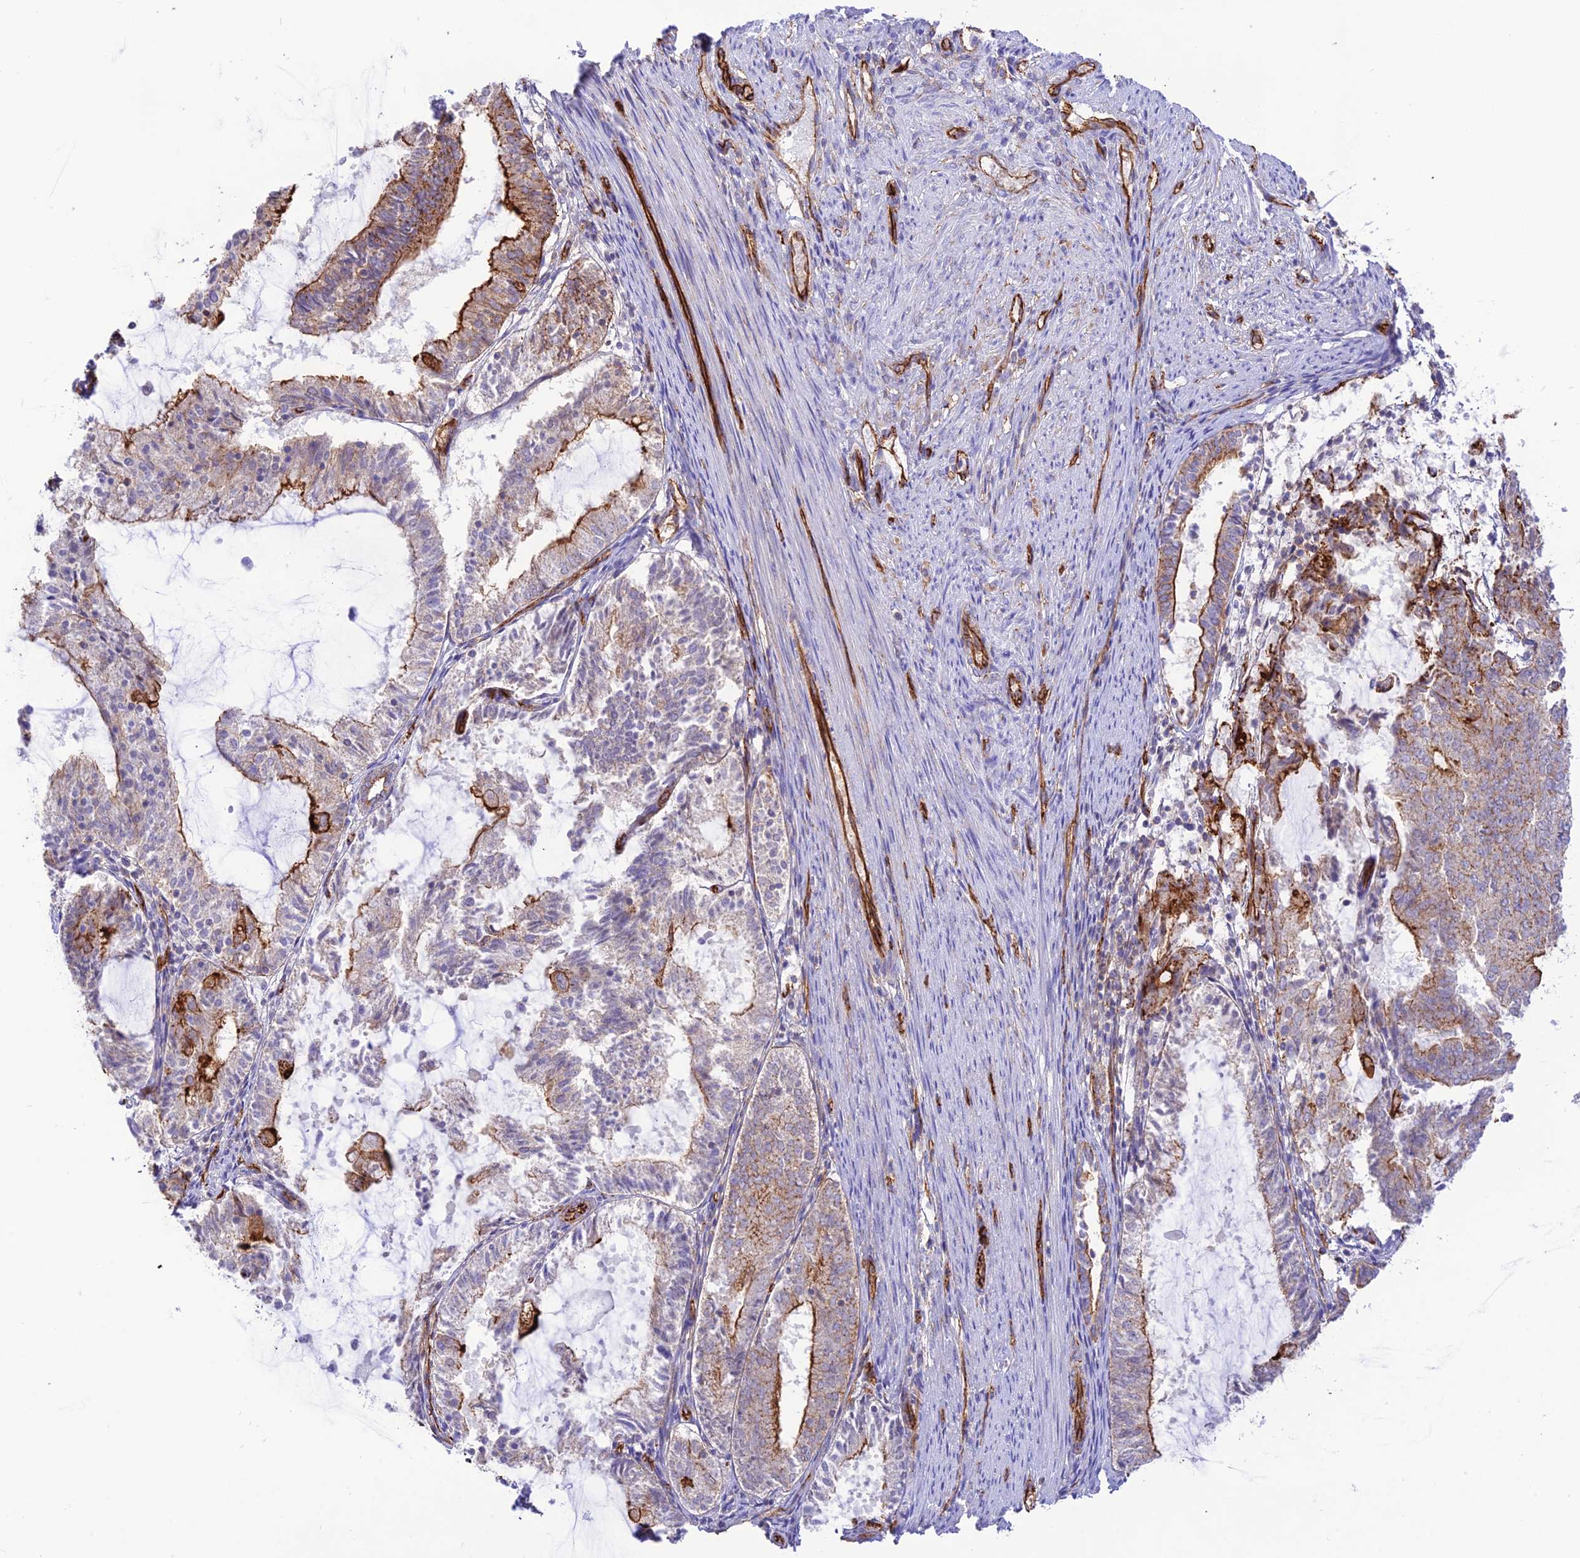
{"staining": {"intensity": "strong", "quantity": "25%-75%", "location": "cytoplasmic/membranous"}, "tissue": "endometrial cancer", "cell_type": "Tumor cells", "image_type": "cancer", "snomed": [{"axis": "morphology", "description": "Adenocarcinoma, NOS"}, {"axis": "topography", "description": "Endometrium"}], "caption": "Adenocarcinoma (endometrial) stained for a protein reveals strong cytoplasmic/membranous positivity in tumor cells. The staining is performed using DAB (3,3'-diaminobenzidine) brown chromogen to label protein expression. The nuclei are counter-stained blue using hematoxylin.", "gene": "YPEL5", "patient": {"sex": "female", "age": 81}}